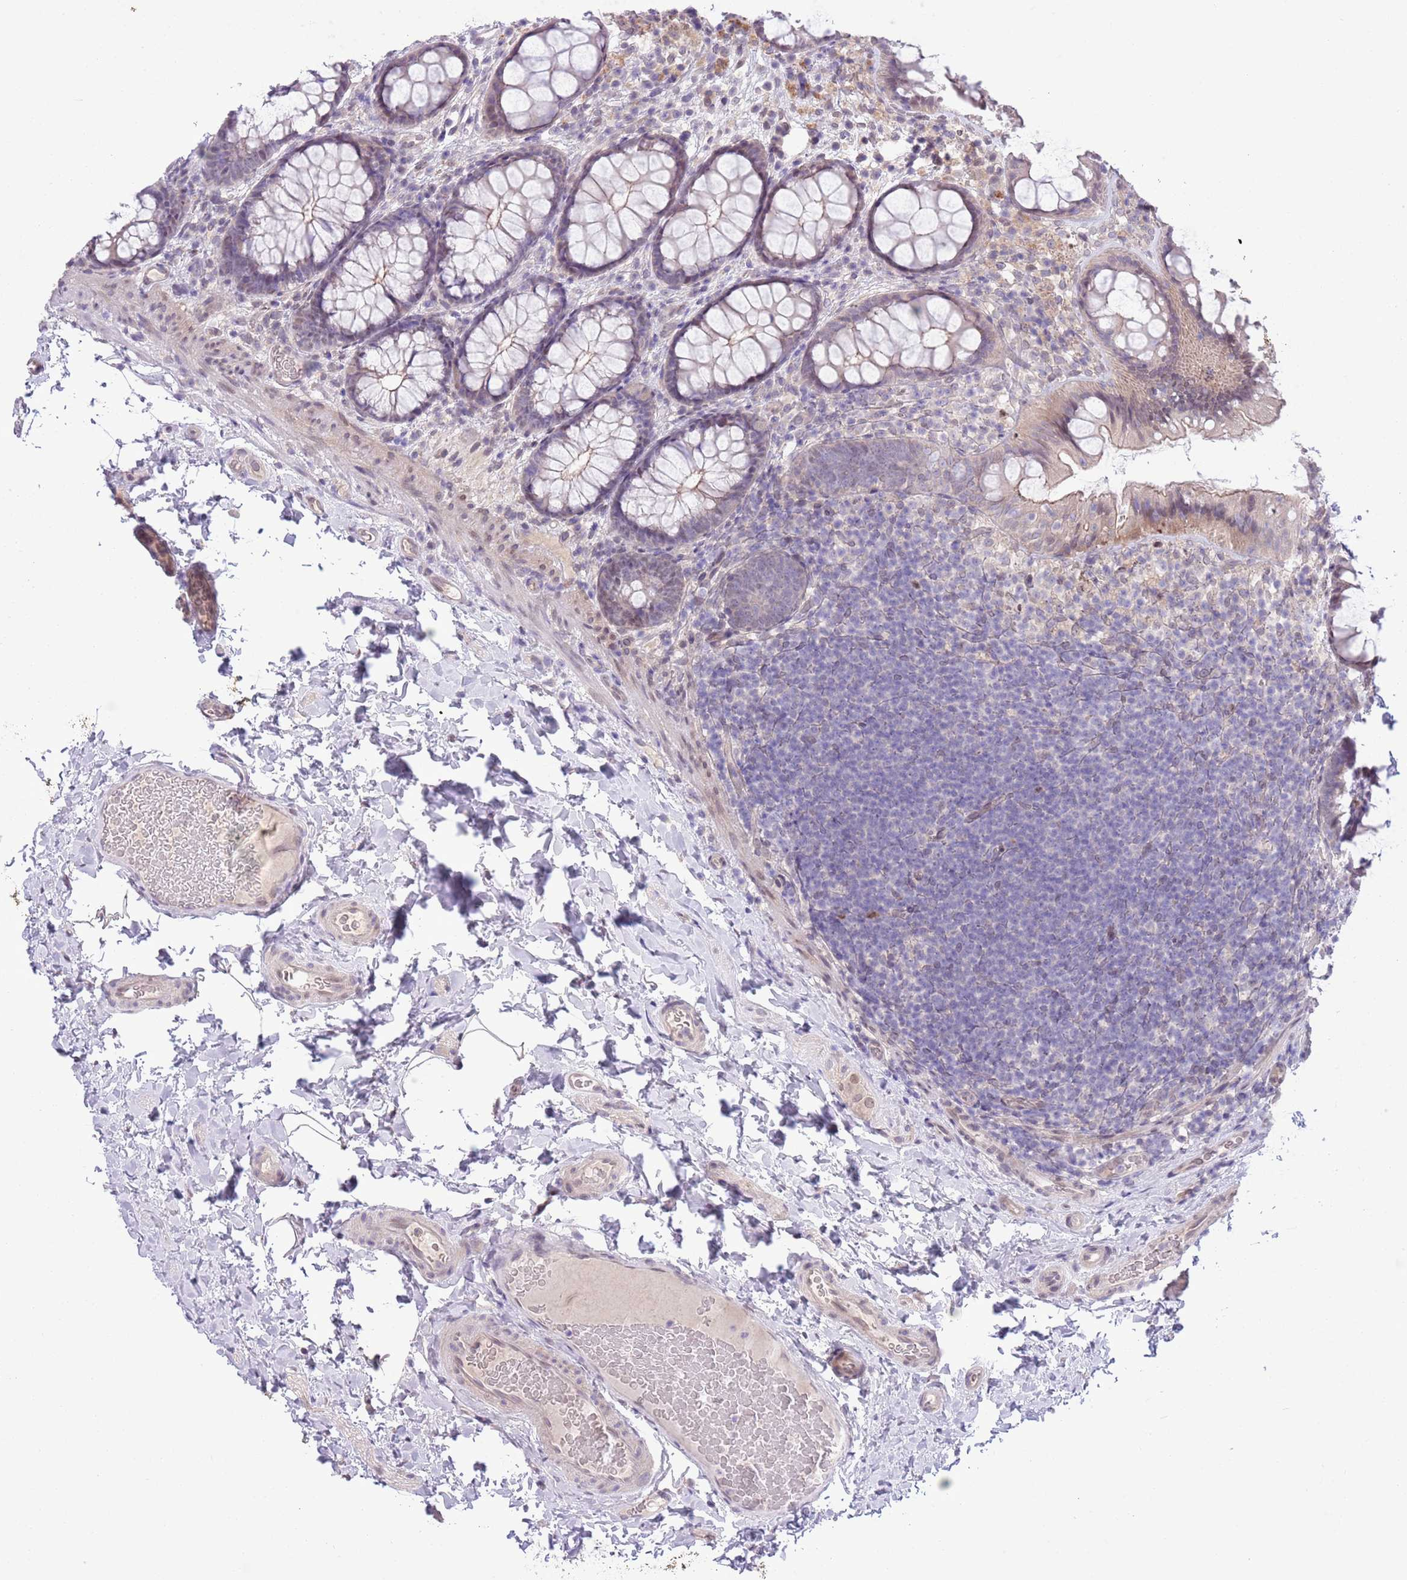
{"staining": {"intensity": "weak", "quantity": "25%-75%", "location": "nuclear"}, "tissue": "colon", "cell_type": "Endothelial cells", "image_type": "normal", "snomed": [{"axis": "morphology", "description": "Normal tissue, NOS"}, {"axis": "topography", "description": "Colon"}], "caption": "This is a micrograph of IHC staining of normal colon, which shows weak expression in the nuclear of endothelial cells.", "gene": "CCND2", "patient": {"sex": "male", "age": 46}}